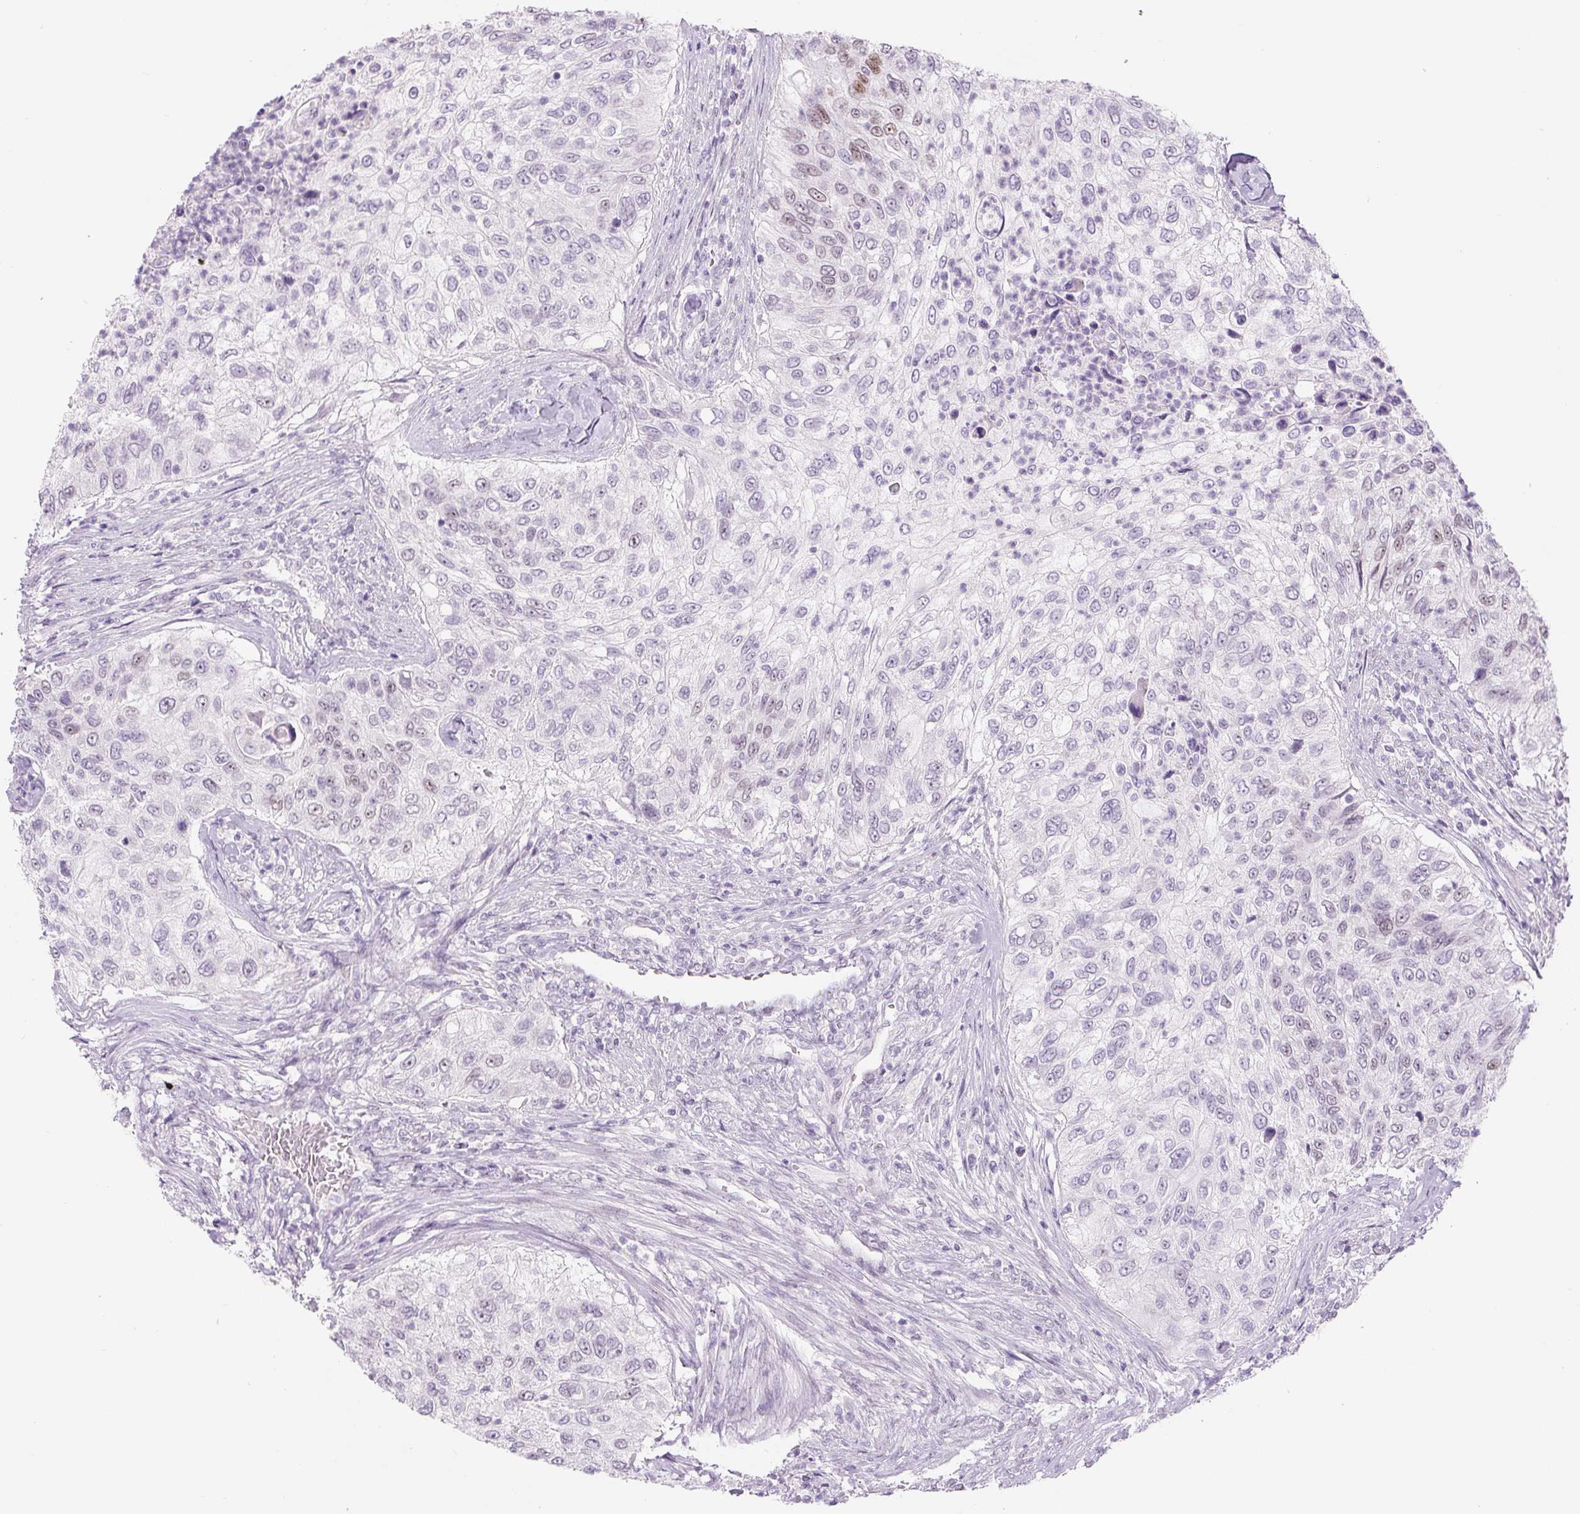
{"staining": {"intensity": "moderate", "quantity": "<25%", "location": "nuclear"}, "tissue": "urothelial cancer", "cell_type": "Tumor cells", "image_type": "cancer", "snomed": [{"axis": "morphology", "description": "Urothelial carcinoma, High grade"}, {"axis": "topography", "description": "Urinary bladder"}], "caption": "This is an image of IHC staining of urothelial cancer, which shows moderate staining in the nuclear of tumor cells.", "gene": "SIX1", "patient": {"sex": "female", "age": 60}}